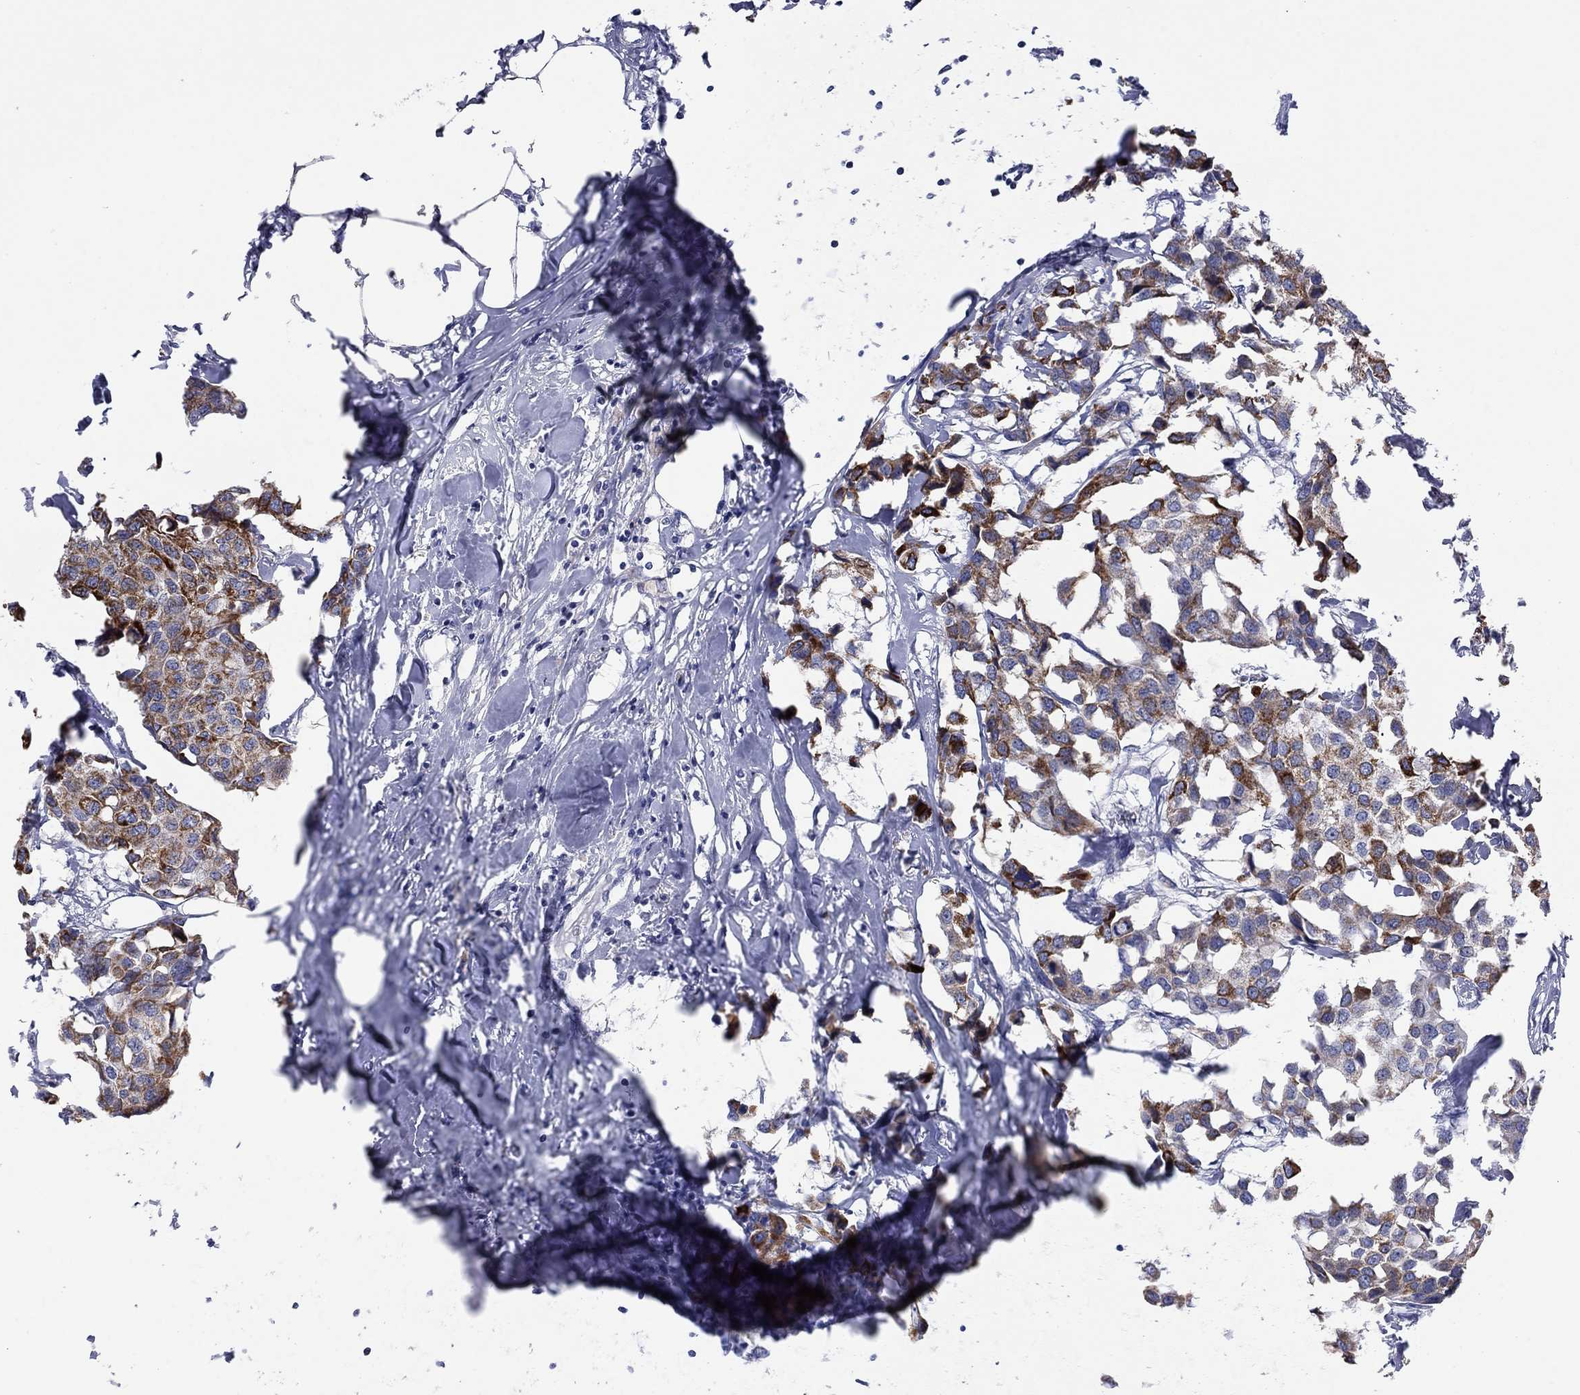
{"staining": {"intensity": "strong", "quantity": "25%-75%", "location": "cytoplasmic/membranous"}, "tissue": "breast cancer", "cell_type": "Tumor cells", "image_type": "cancer", "snomed": [{"axis": "morphology", "description": "Duct carcinoma"}, {"axis": "topography", "description": "Breast"}], "caption": "Approximately 25%-75% of tumor cells in breast cancer (intraductal carcinoma) show strong cytoplasmic/membranous protein positivity as visualized by brown immunohistochemical staining.", "gene": "MGST3", "patient": {"sex": "female", "age": 80}}